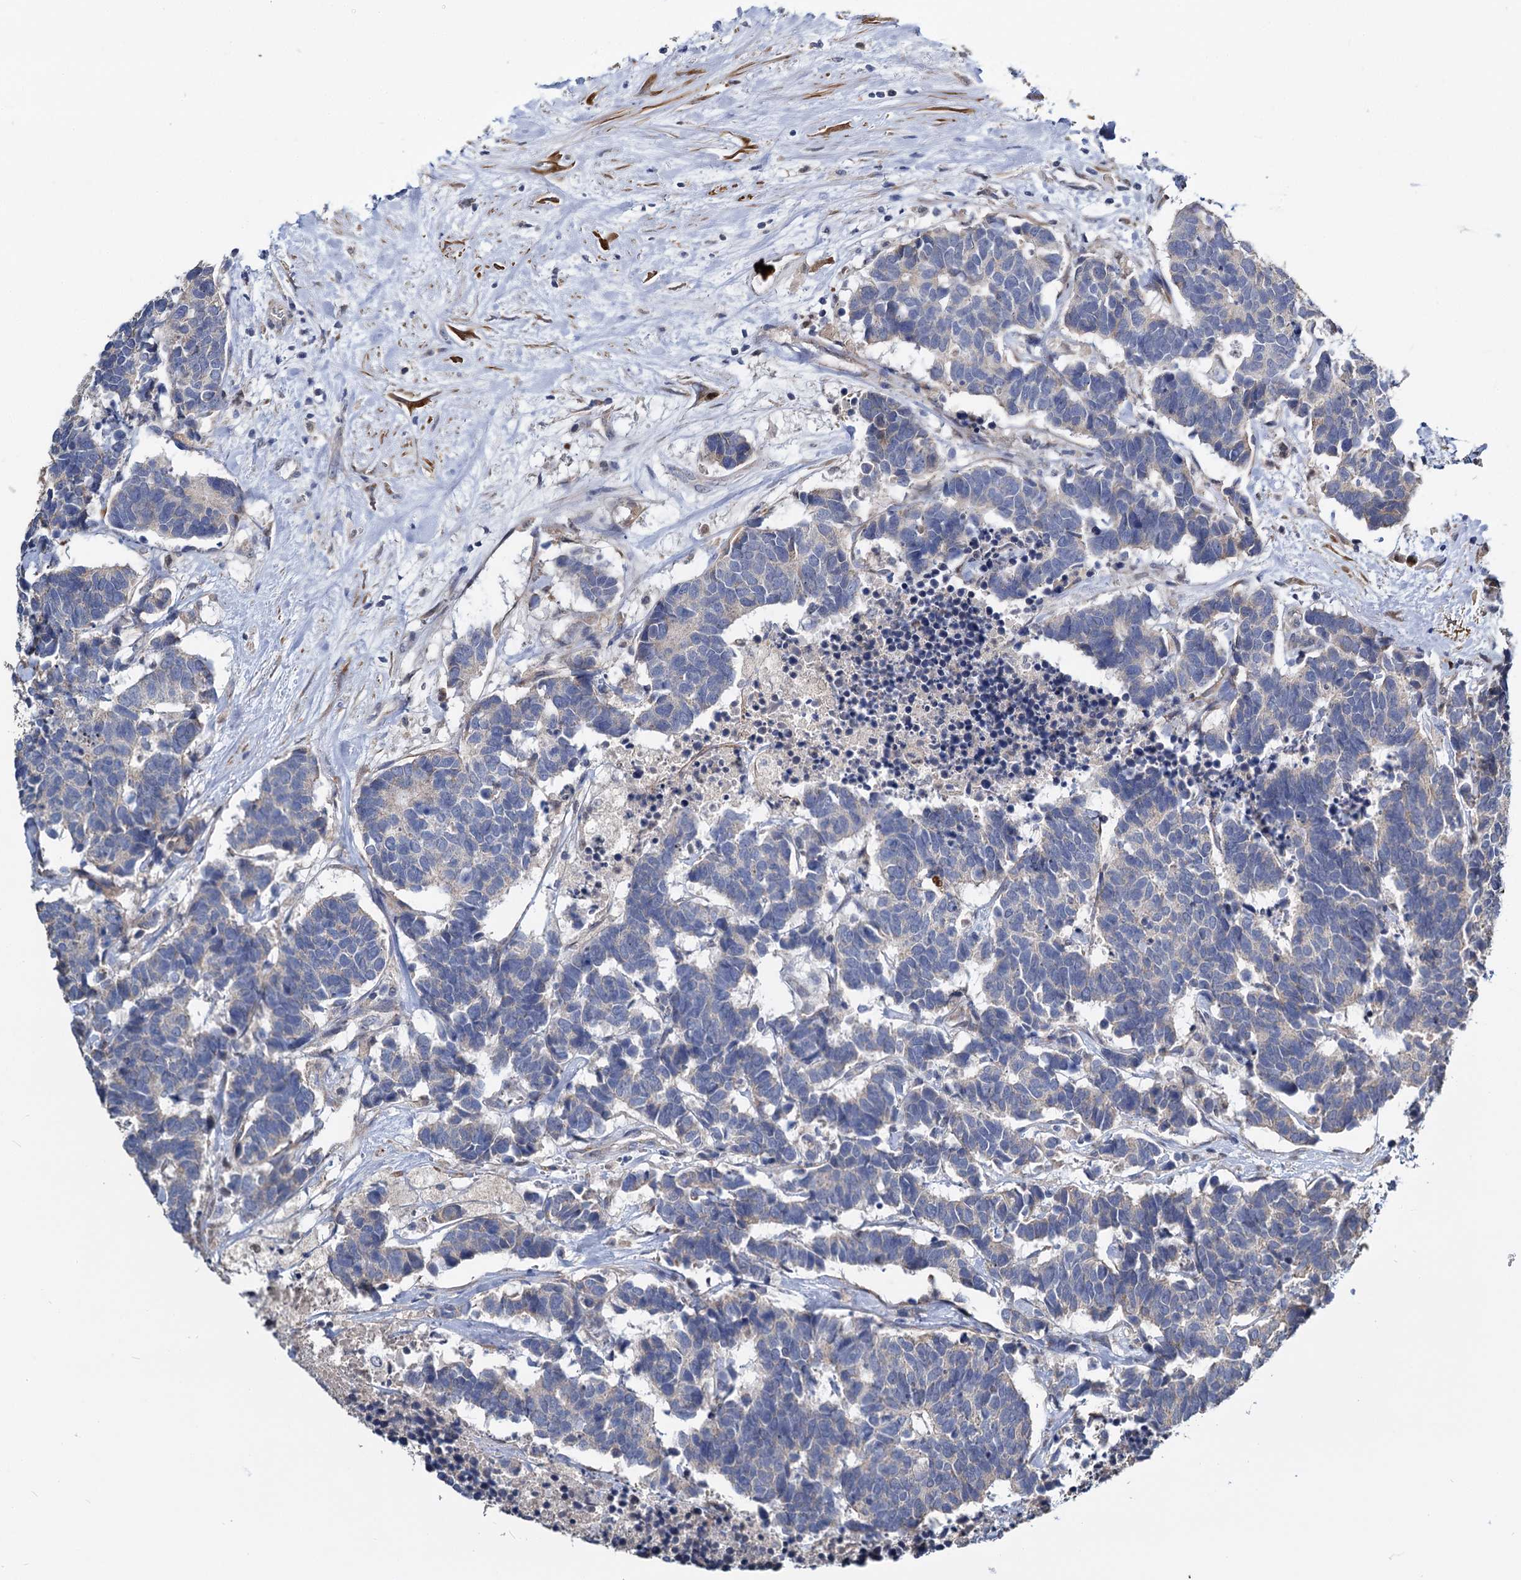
{"staining": {"intensity": "negative", "quantity": "none", "location": "none"}, "tissue": "carcinoid", "cell_type": "Tumor cells", "image_type": "cancer", "snomed": [{"axis": "morphology", "description": "Carcinoma, NOS"}, {"axis": "morphology", "description": "Carcinoid, malignant, NOS"}, {"axis": "topography", "description": "Urinary bladder"}], "caption": "Tumor cells show no significant protein expression in carcinoid.", "gene": "ALKBH7", "patient": {"sex": "male", "age": 57}}